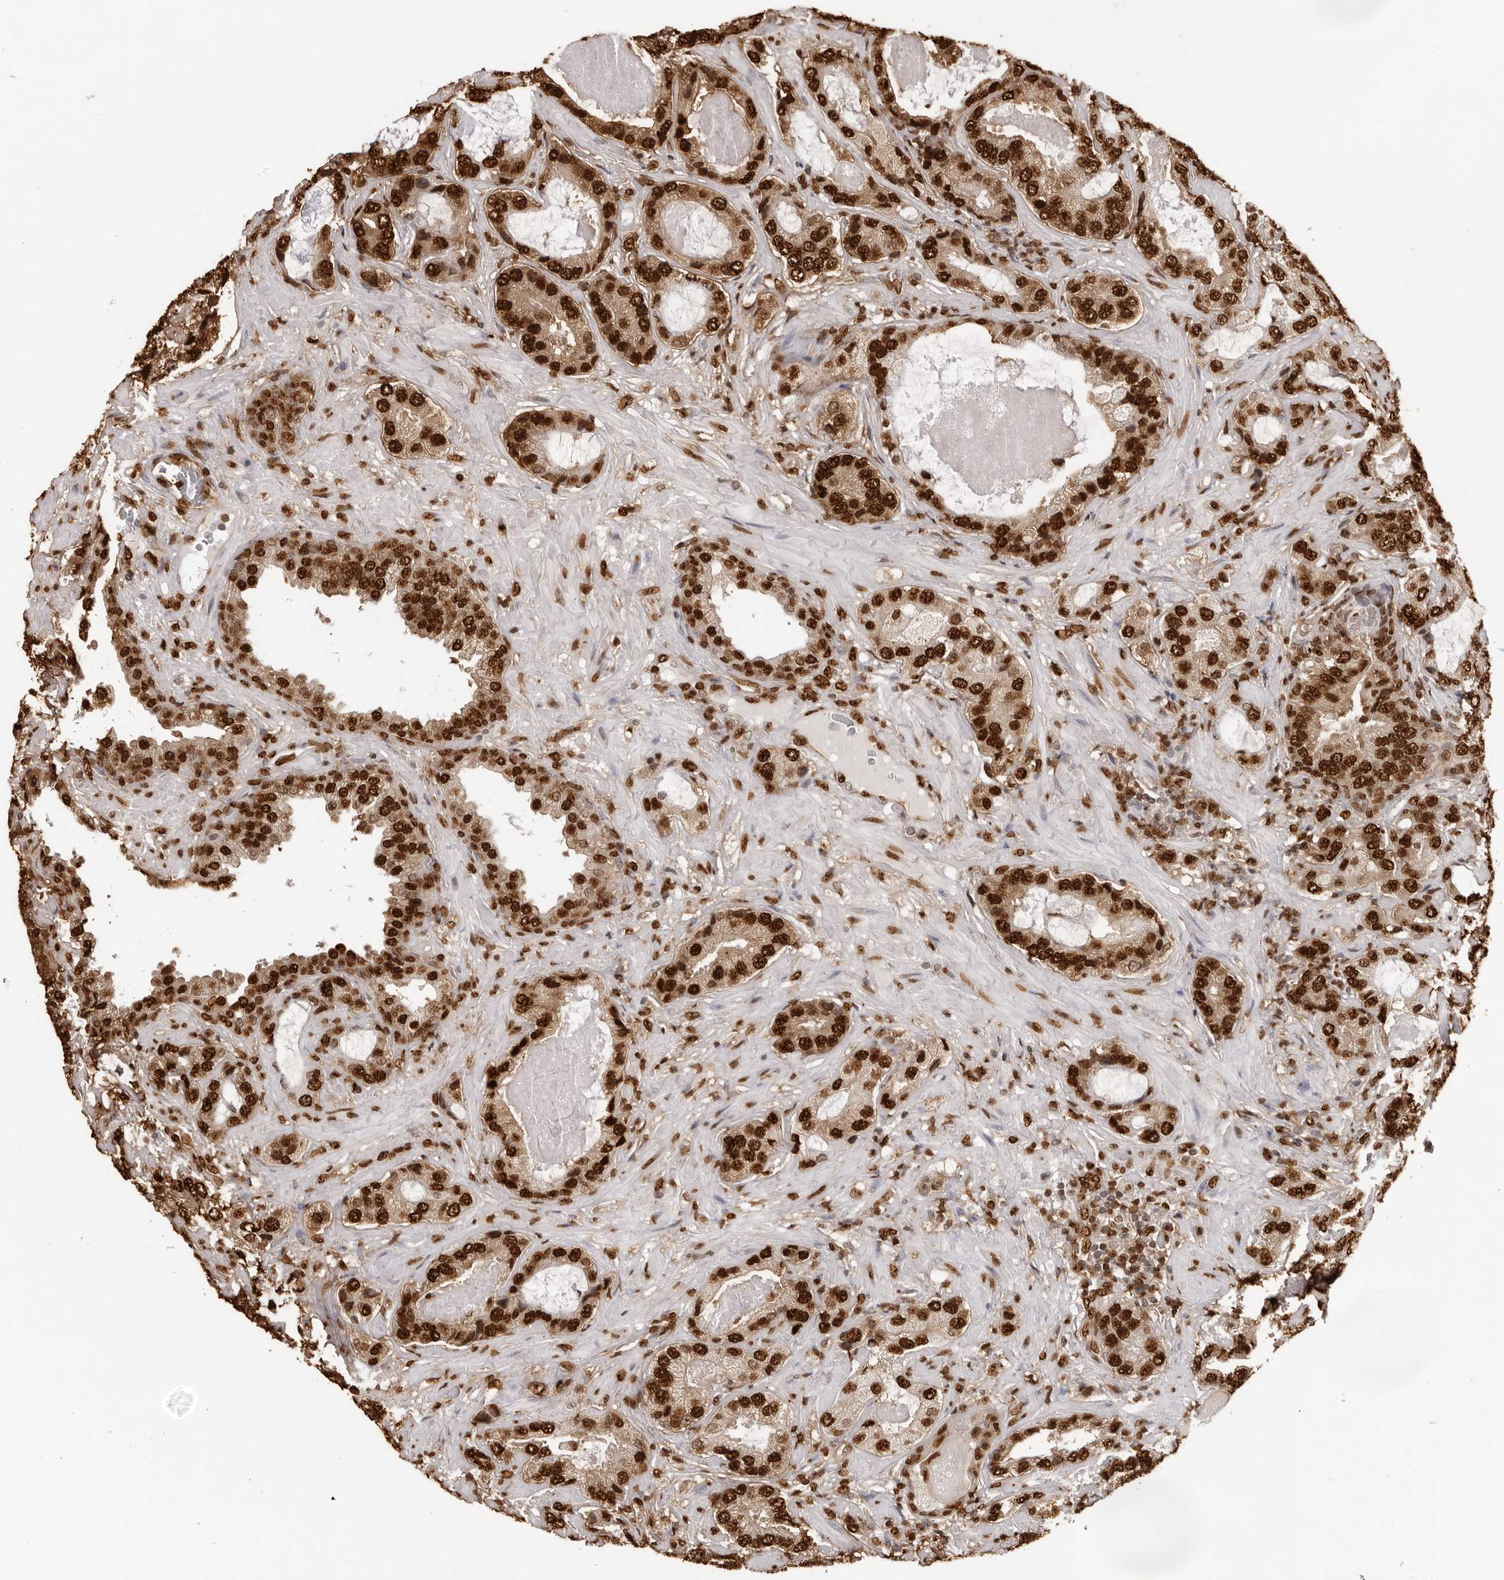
{"staining": {"intensity": "strong", "quantity": ">75%", "location": "nuclear"}, "tissue": "prostate cancer", "cell_type": "Tumor cells", "image_type": "cancer", "snomed": [{"axis": "morphology", "description": "Normal tissue, NOS"}, {"axis": "morphology", "description": "Adenocarcinoma, High grade"}, {"axis": "topography", "description": "Prostate"}, {"axis": "topography", "description": "Peripheral nerve tissue"}], "caption": "An immunohistochemistry histopathology image of neoplastic tissue is shown. Protein staining in brown highlights strong nuclear positivity in prostate high-grade adenocarcinoma within tumor cells. Using DAB (brown) and hematoxylin (blue) stains, captured at high magnification using brightfield microscopy.", "gene": "ZFP91", "patient": {"sex": "male", "age": 59}}